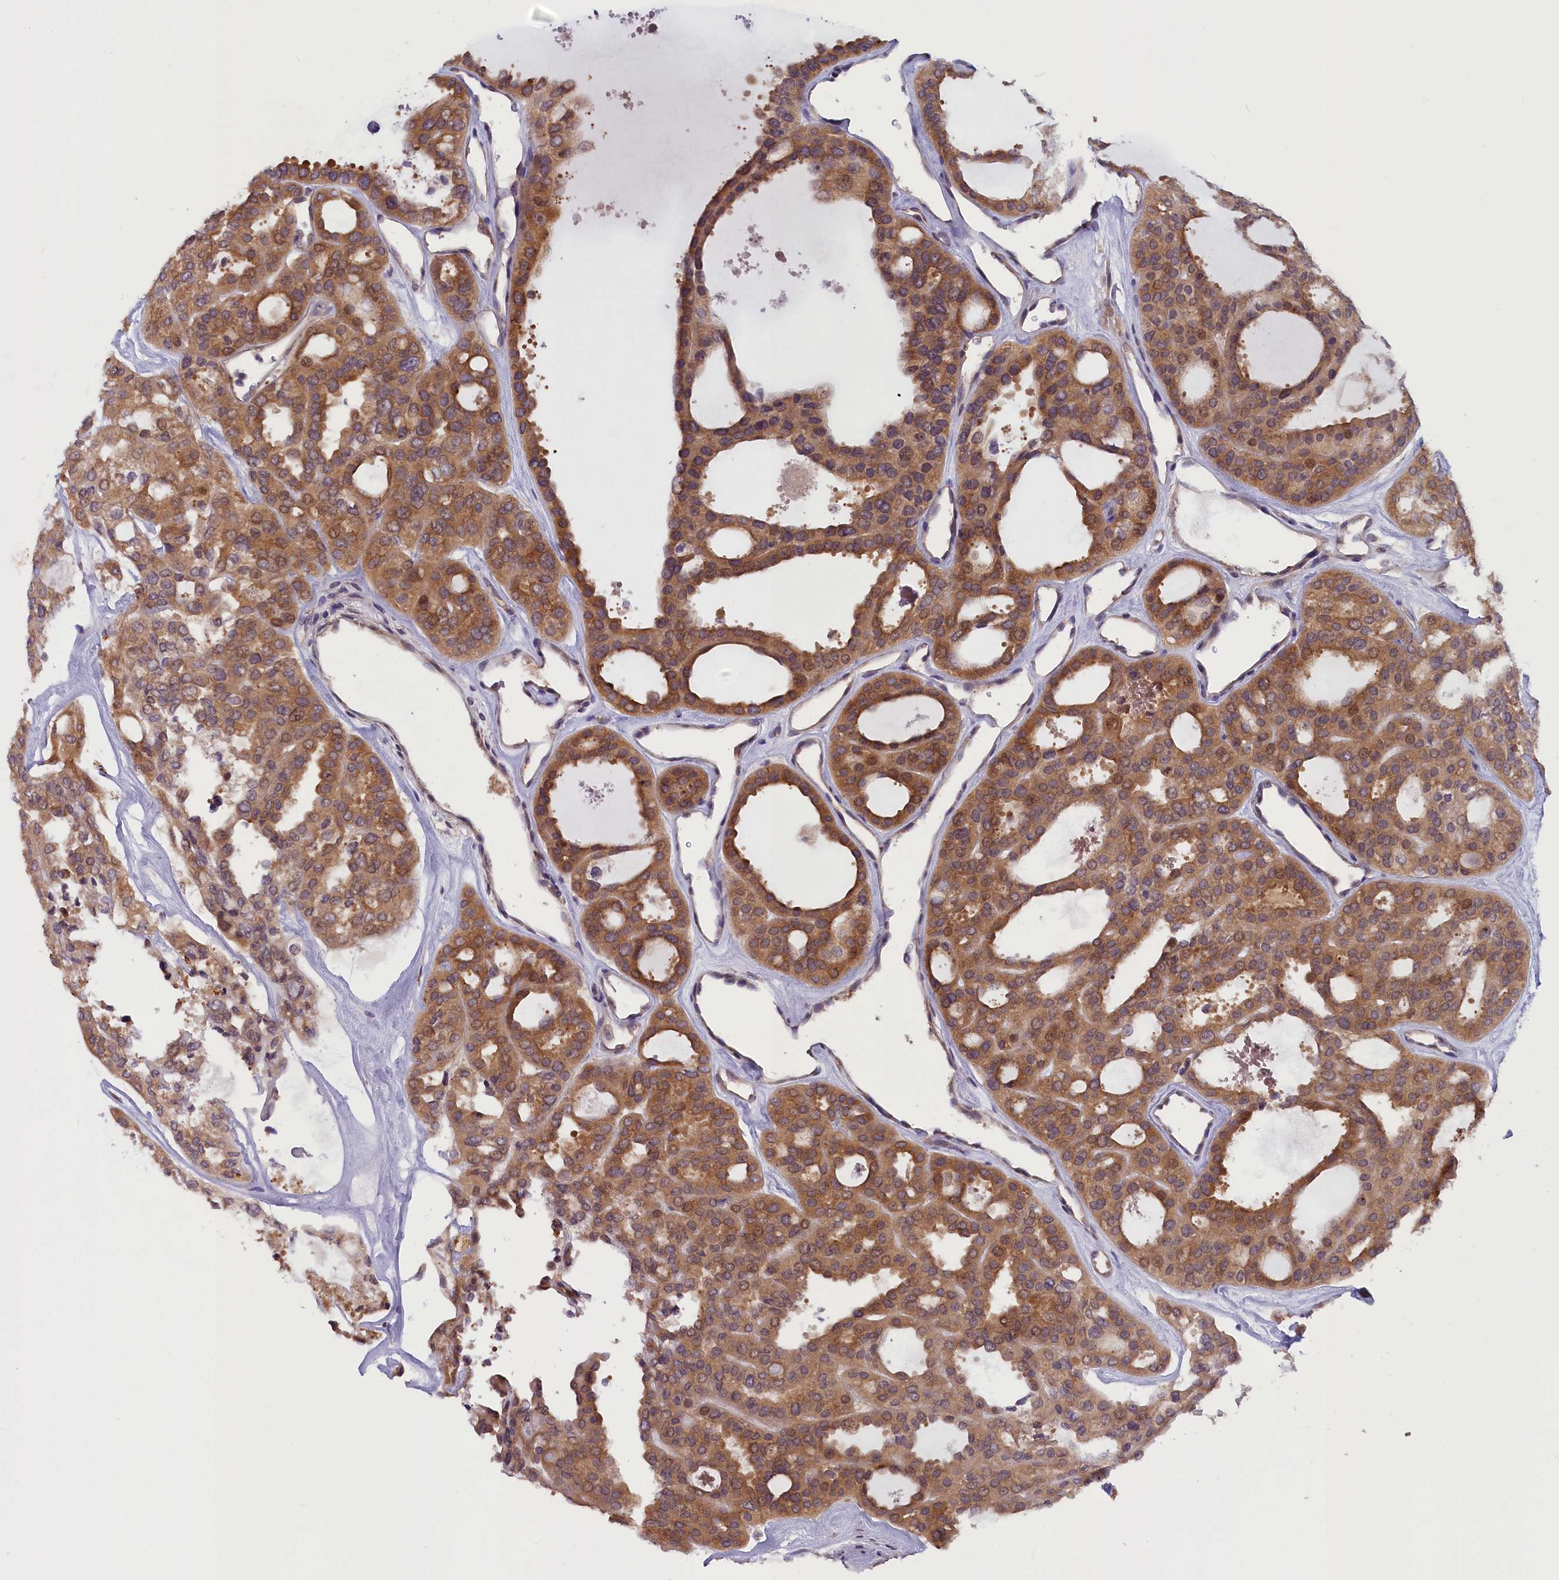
{"staining": {"intensity": "moderate", "quantity": ">75%", "location": "cytoplasmic/membranous,nuclear"}, "tissue": "thyroid cancer", "cell_type": "Tumor cells", "image_type": "cancer", "snomed": [{"axis": "morphology", "description": "Follicular adenoma carcinoma, NOS"}, {"axis": "topography", "description": "Thyroid gland"}], "caption": "Immunohistochemistry micrograph of neoplastic tissue: human follicular adenoma carcinoma (thyroid) stained using immunohistochemistry demonstrates medium levels of moderate protein expression localized specifically in the cytoplasmic/membranous and nuclear of tumor cells, appearing as a cytoplasmic/membranous and nuclear brown color.", "gene": "CCDC9B", "patient": {"sex": "male", "age": 75}}